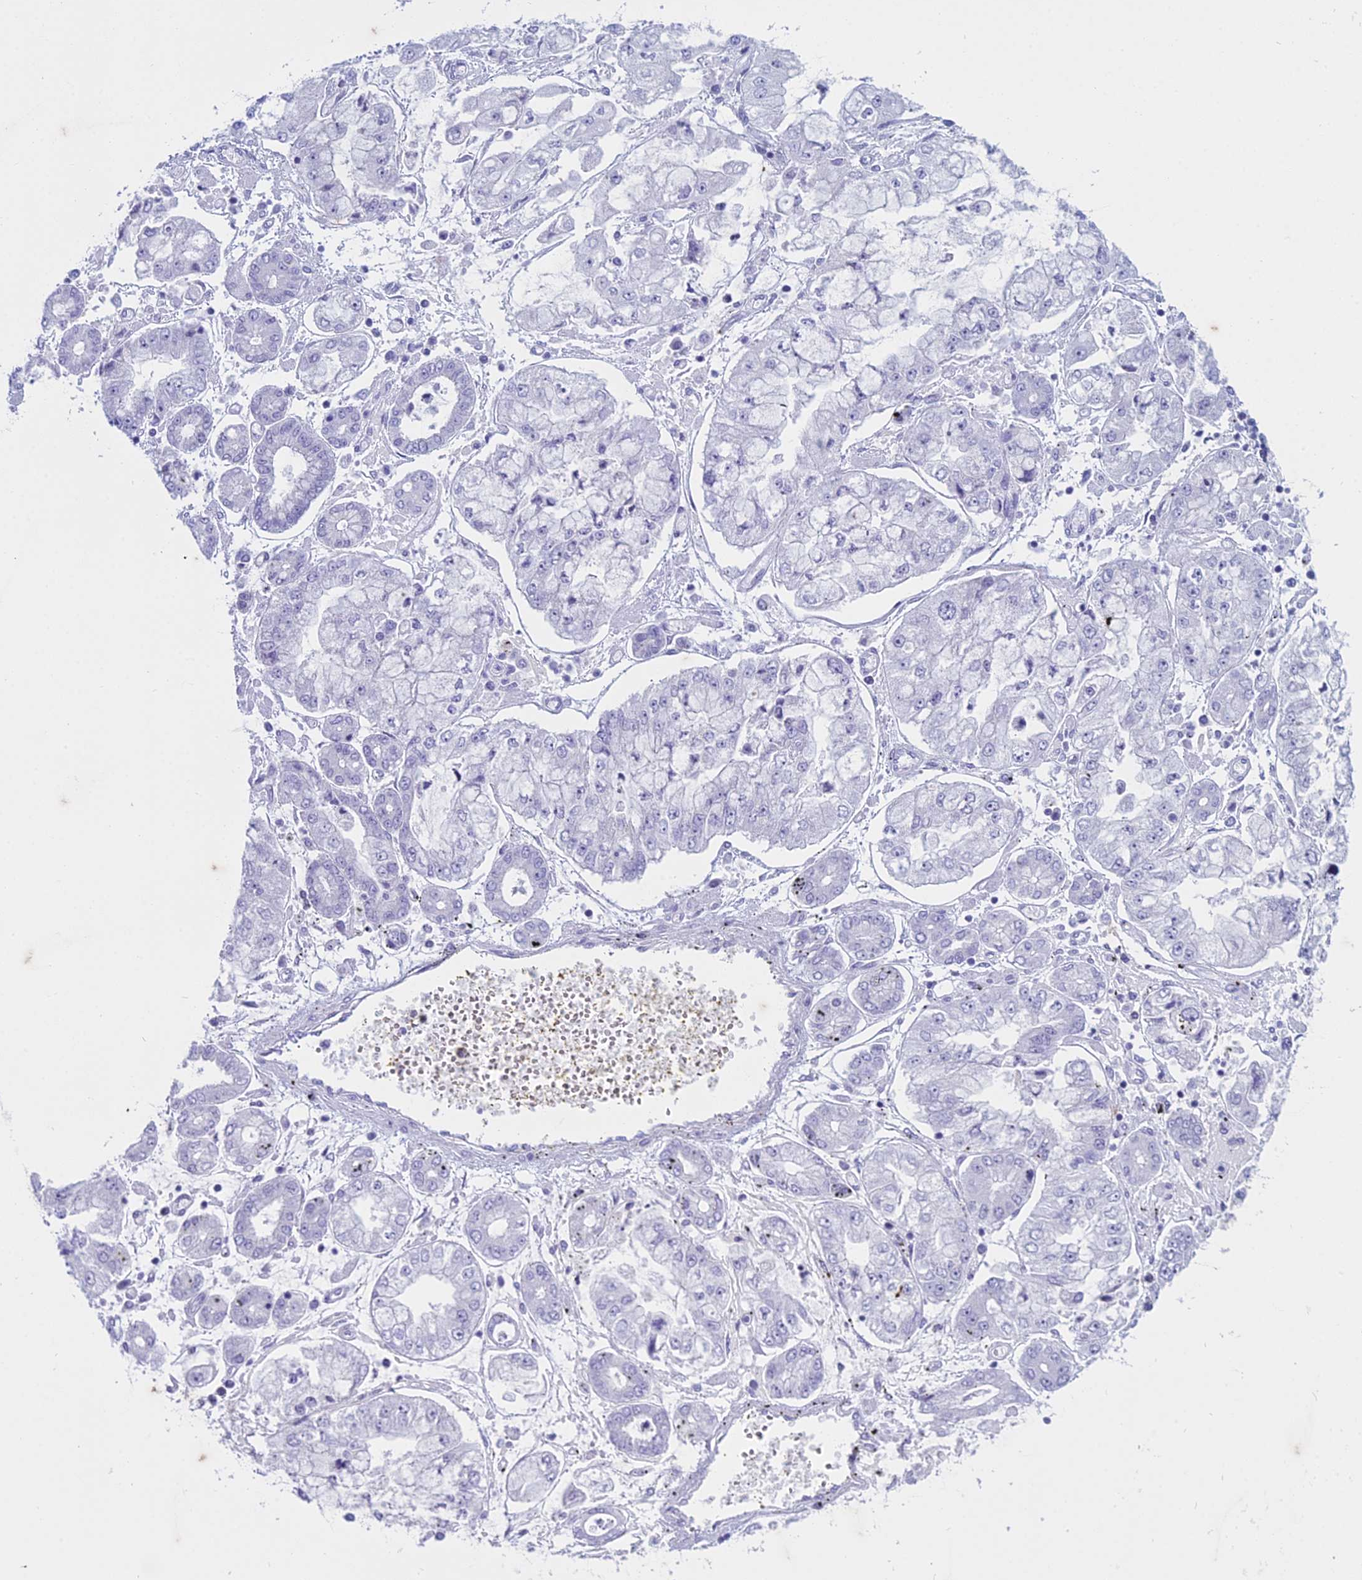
{"staining": {"intensity": "negative", "quantity": "none", "location": "none"}, "tissue": "stomach cancer", "cell_type": "Tumor cells", "image_type": "cancer", "snomed": [{"axis": "morphology", "description": "Adenocarcinoma, NOS"}, {"axis": "topography", "description": "Stomach"}], "caption": "Immunohistochemical staining of human adenocarcinoma (stomach) reveals no significant expression in tumor cells.", "gene": "HMGB4", "patient": {"sex": "male", "age": 76}}